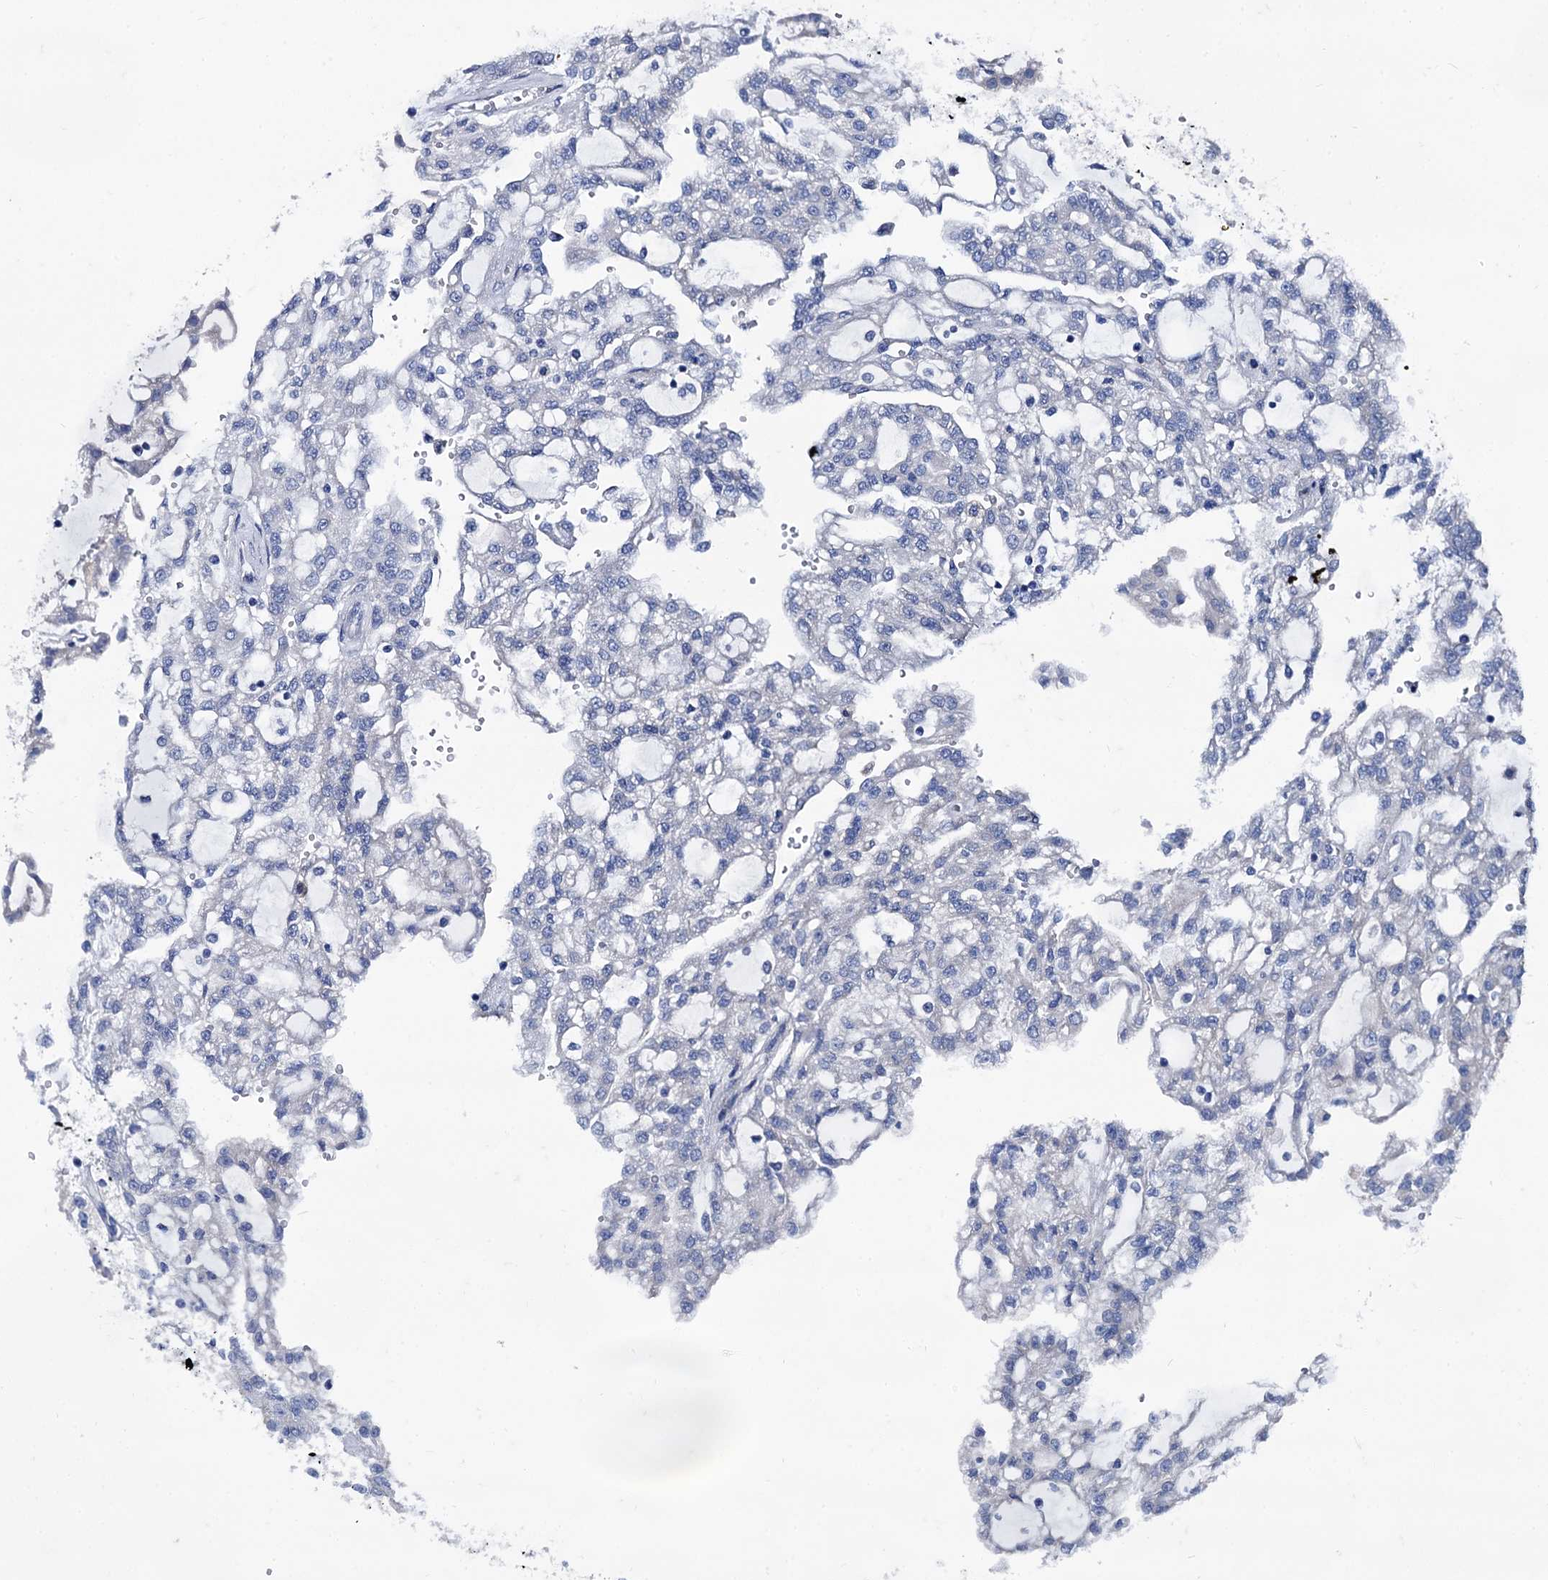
{"staining": {"intensity": "negative", "quantity": "none", "location": "none"}, "tissue": "renal cancer", "cell_type": "Tumor cells", "image_type": "cancer", "snomed": [{"axis": "morphology", "description": "Adenocarcinoma, NOS"}, {"axis": "topography", "description": "Kidney"}], "caption": "DAB immunohistochemical staining of human renal cancer (adenocarcinoma) displays no significant expression in tumor cells.", "gene": "FOXR2", "patient": {"sex": "male", "age": 63}}